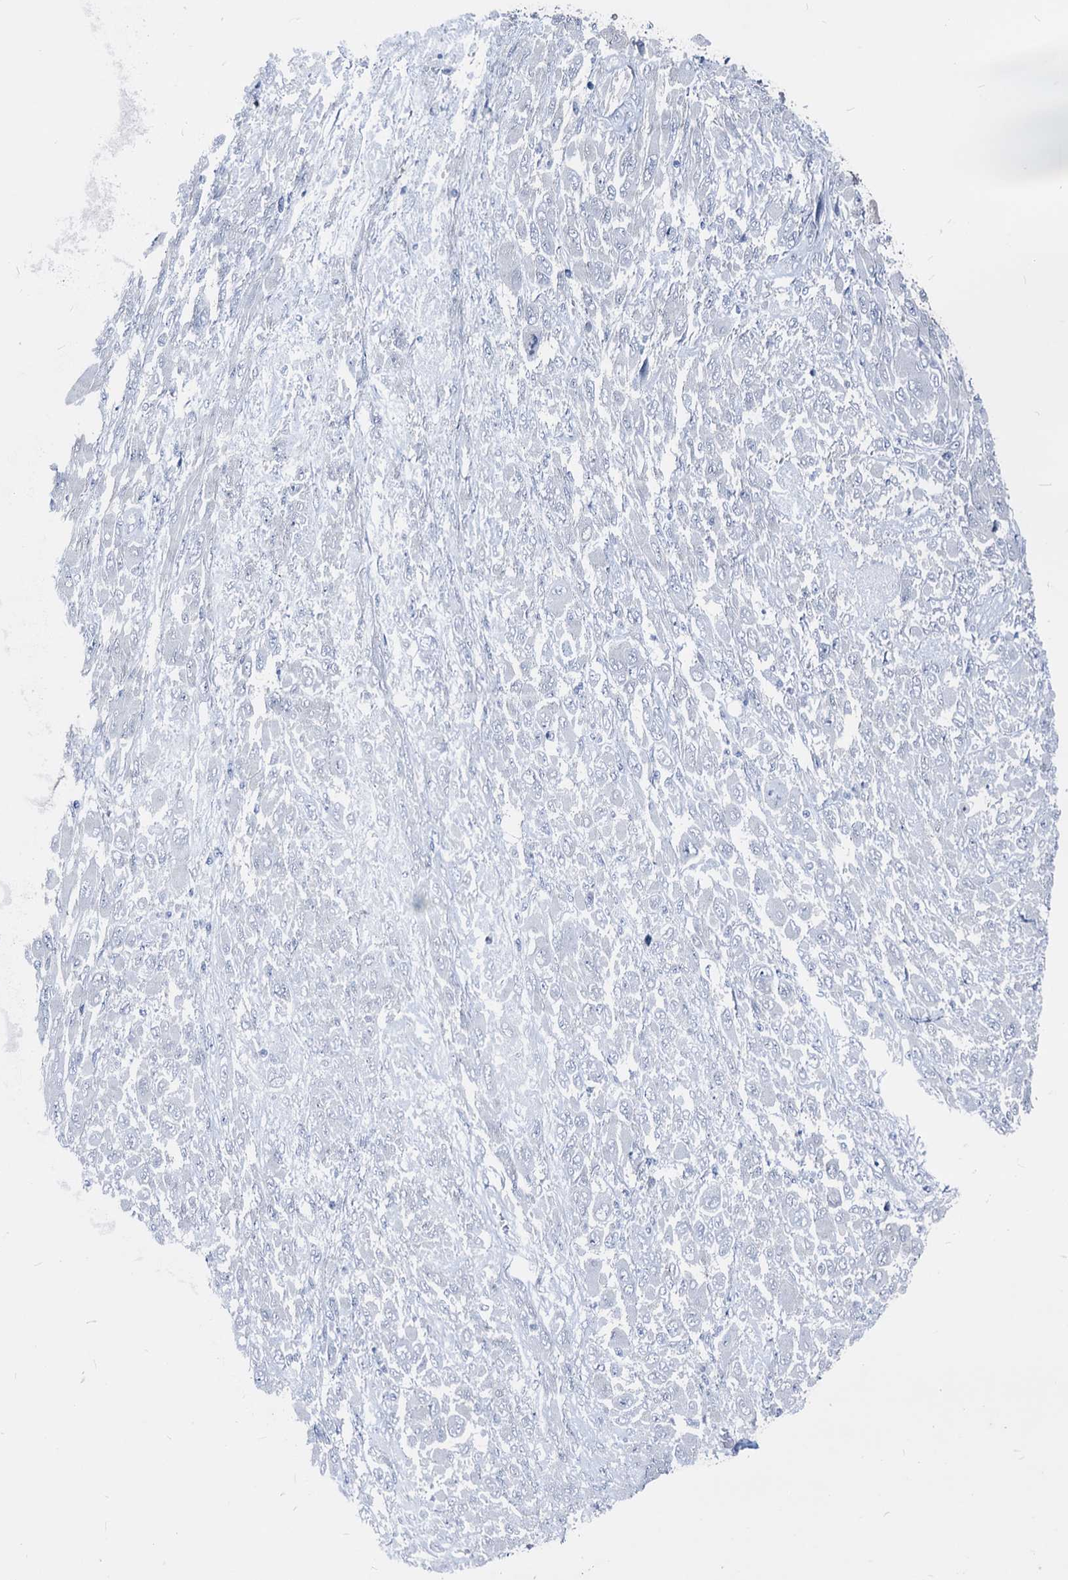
{"staining": {"intensity": "negative", "quantity": "none", "location": "none"}, "tissue": "melanoma", "cell_type": "Tumor cells", "image_type": "cancer", "snomed": [{"axis": "morphology", "description": "Malignant melanoma, NOS"}, {"axis": "topography", "description": "Skin"}], "caption": "Immunohistochemistry (IHC) of human malignant melanoma shows no staining in tumor cells.", "gene": "GLO1", "patient": {"sex": "female", "age": 91}}